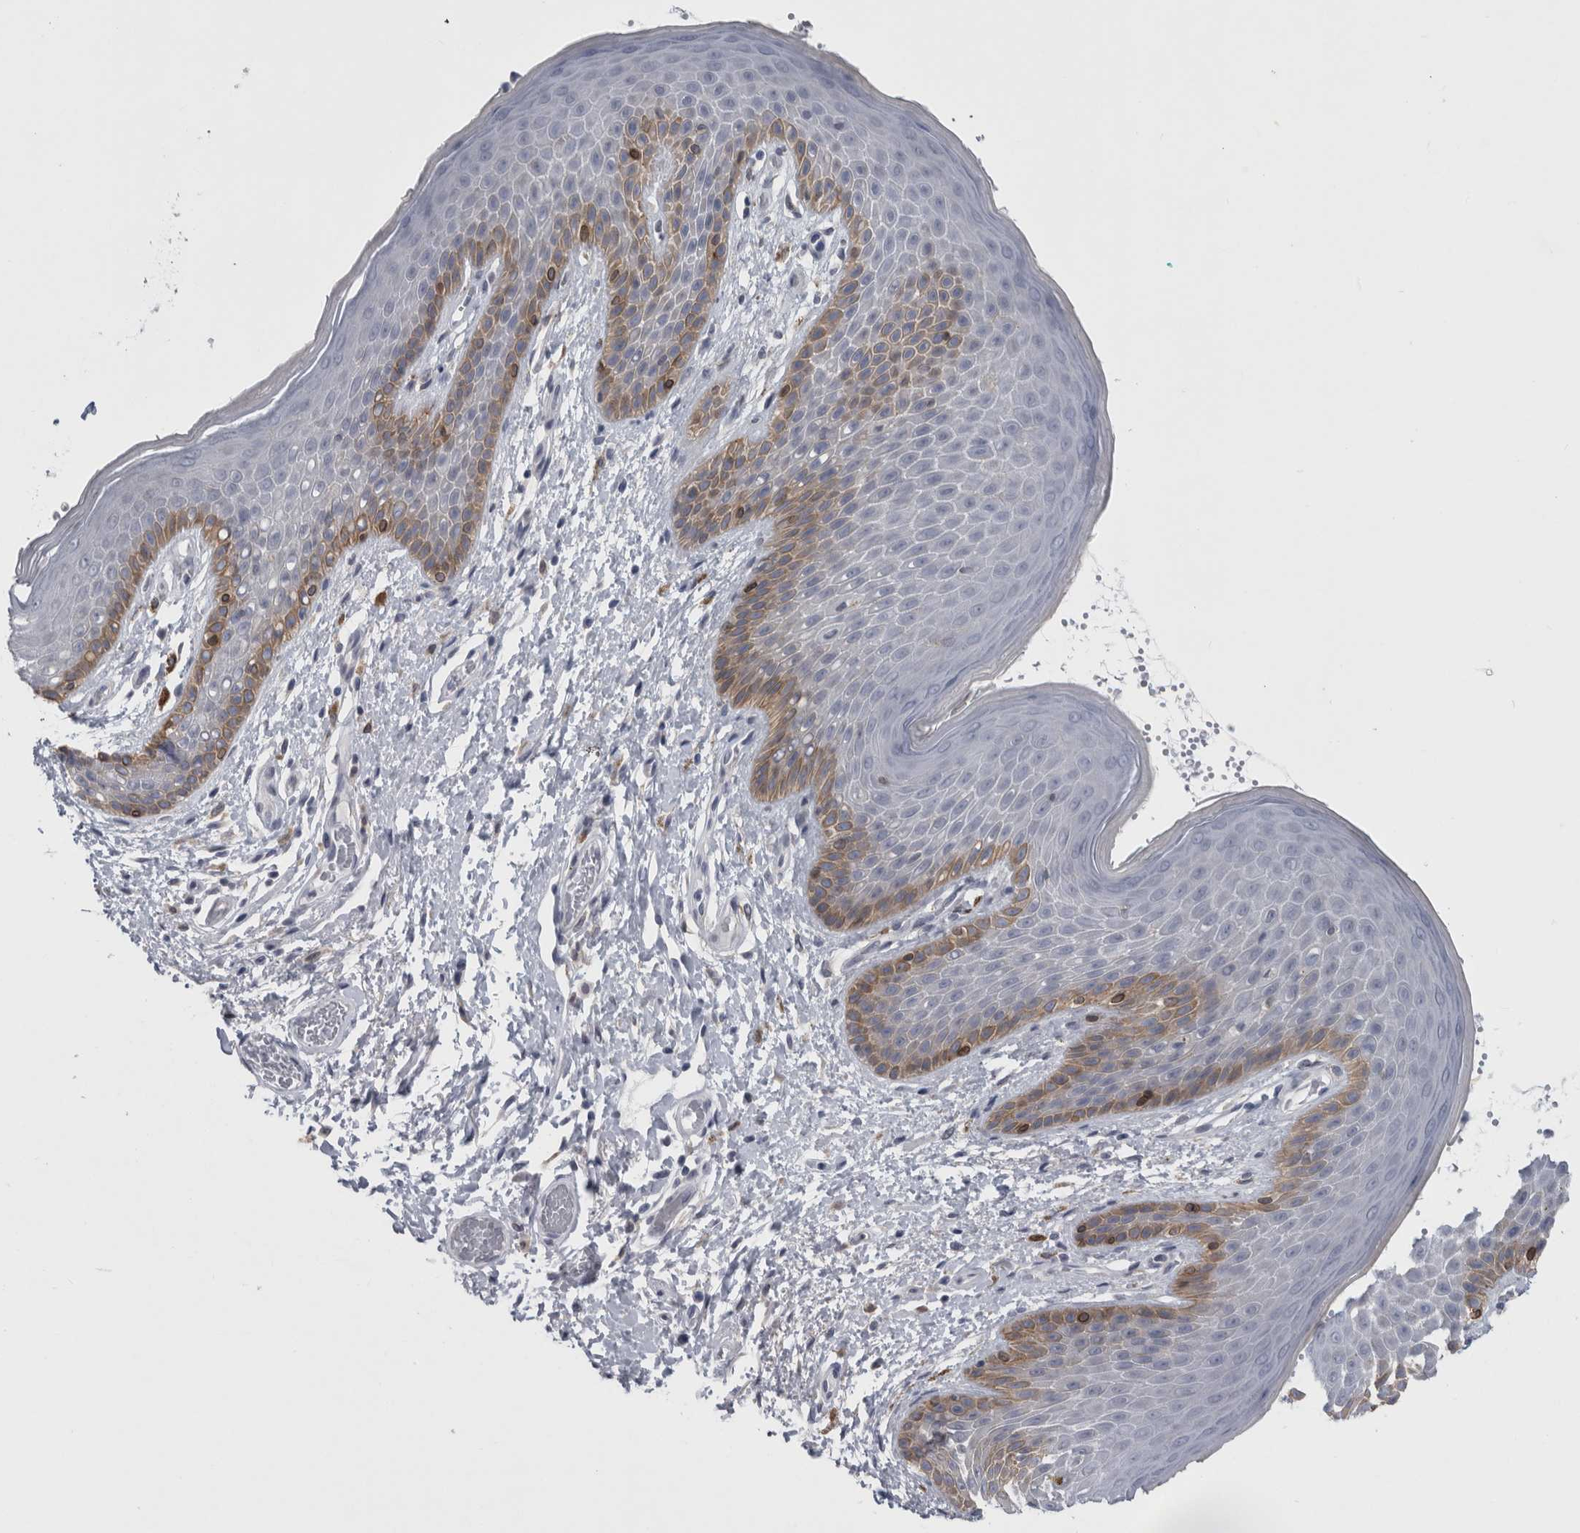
{"staining": {"intensity": "moderate", "quantity": "<25%", "location": "cytoplasmic/membranous"}, "tissue": "skin", "cell_type": "Epidermal cells", "image_type": "normal", "snomed": [{"axis": "morphology", "description": "Normal tissue, NOS"}, {"axis": "topography", "description": "Anal"}], "caption": "Immunohistochemical staining of normal human skin reveals low levels of moderate cytoplasmic/membranous staining in about <25% of epidermal cells.", "gene": "DNAJC24", "patient": {"sex": "male", "age": 74}}